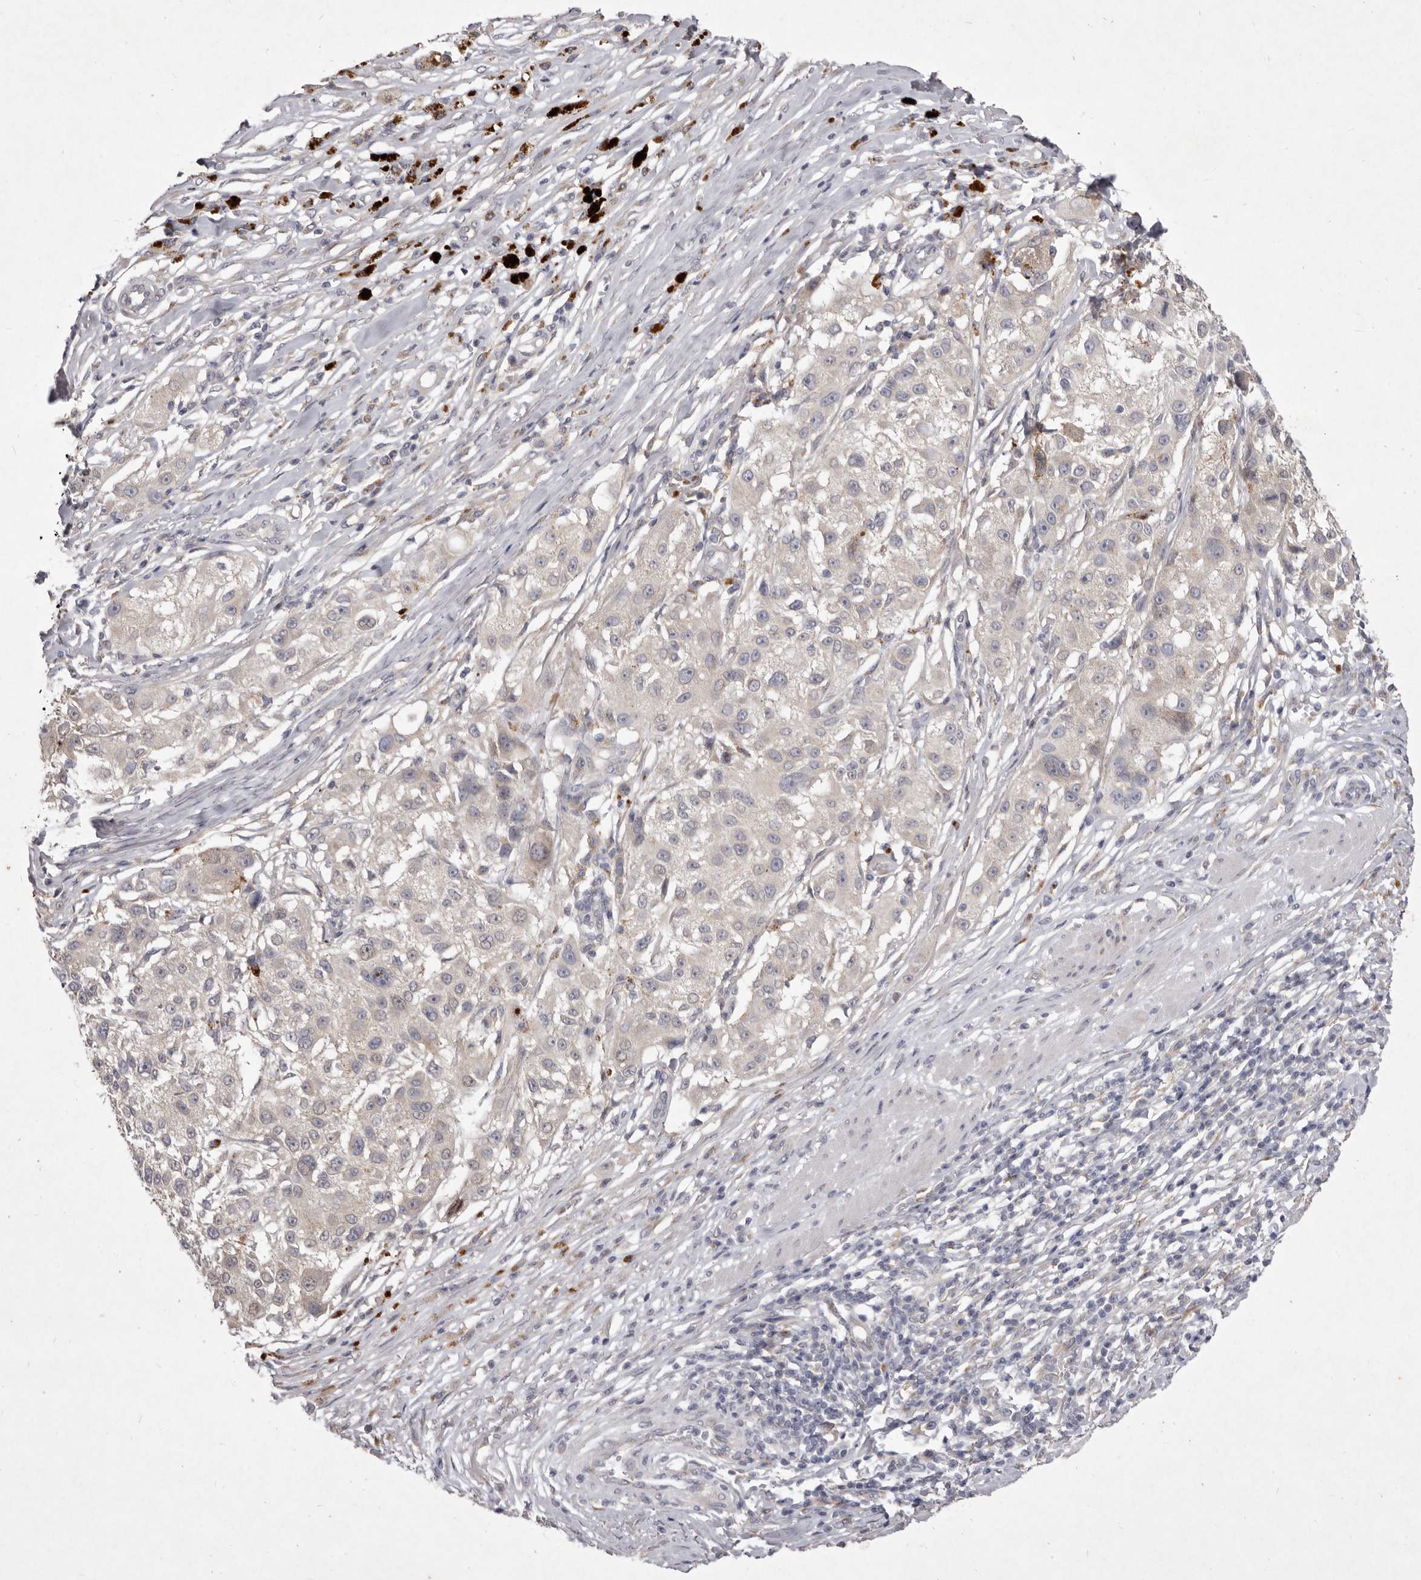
{"staining": {"intensity": "negative", "quantity": "none", "location": "none"}, "tissue": "melanoma", "cell_type": "Tumor cells", "image_type": "cancer", "snomed": [{"axis": "morphology", "description": "Necrosis, NOS"}, {"axis": "morphology", "description": "Malignant melanoma, NOS"}, {"axis": "topography", "description": "Skin"}], "caption": "Malignant melanoma stained for a protein using immunohistochemistry (IHC) shows no expression tumor cells.", "gene": "P2RX6", "patient": {"sex": "female", "age": 87}}